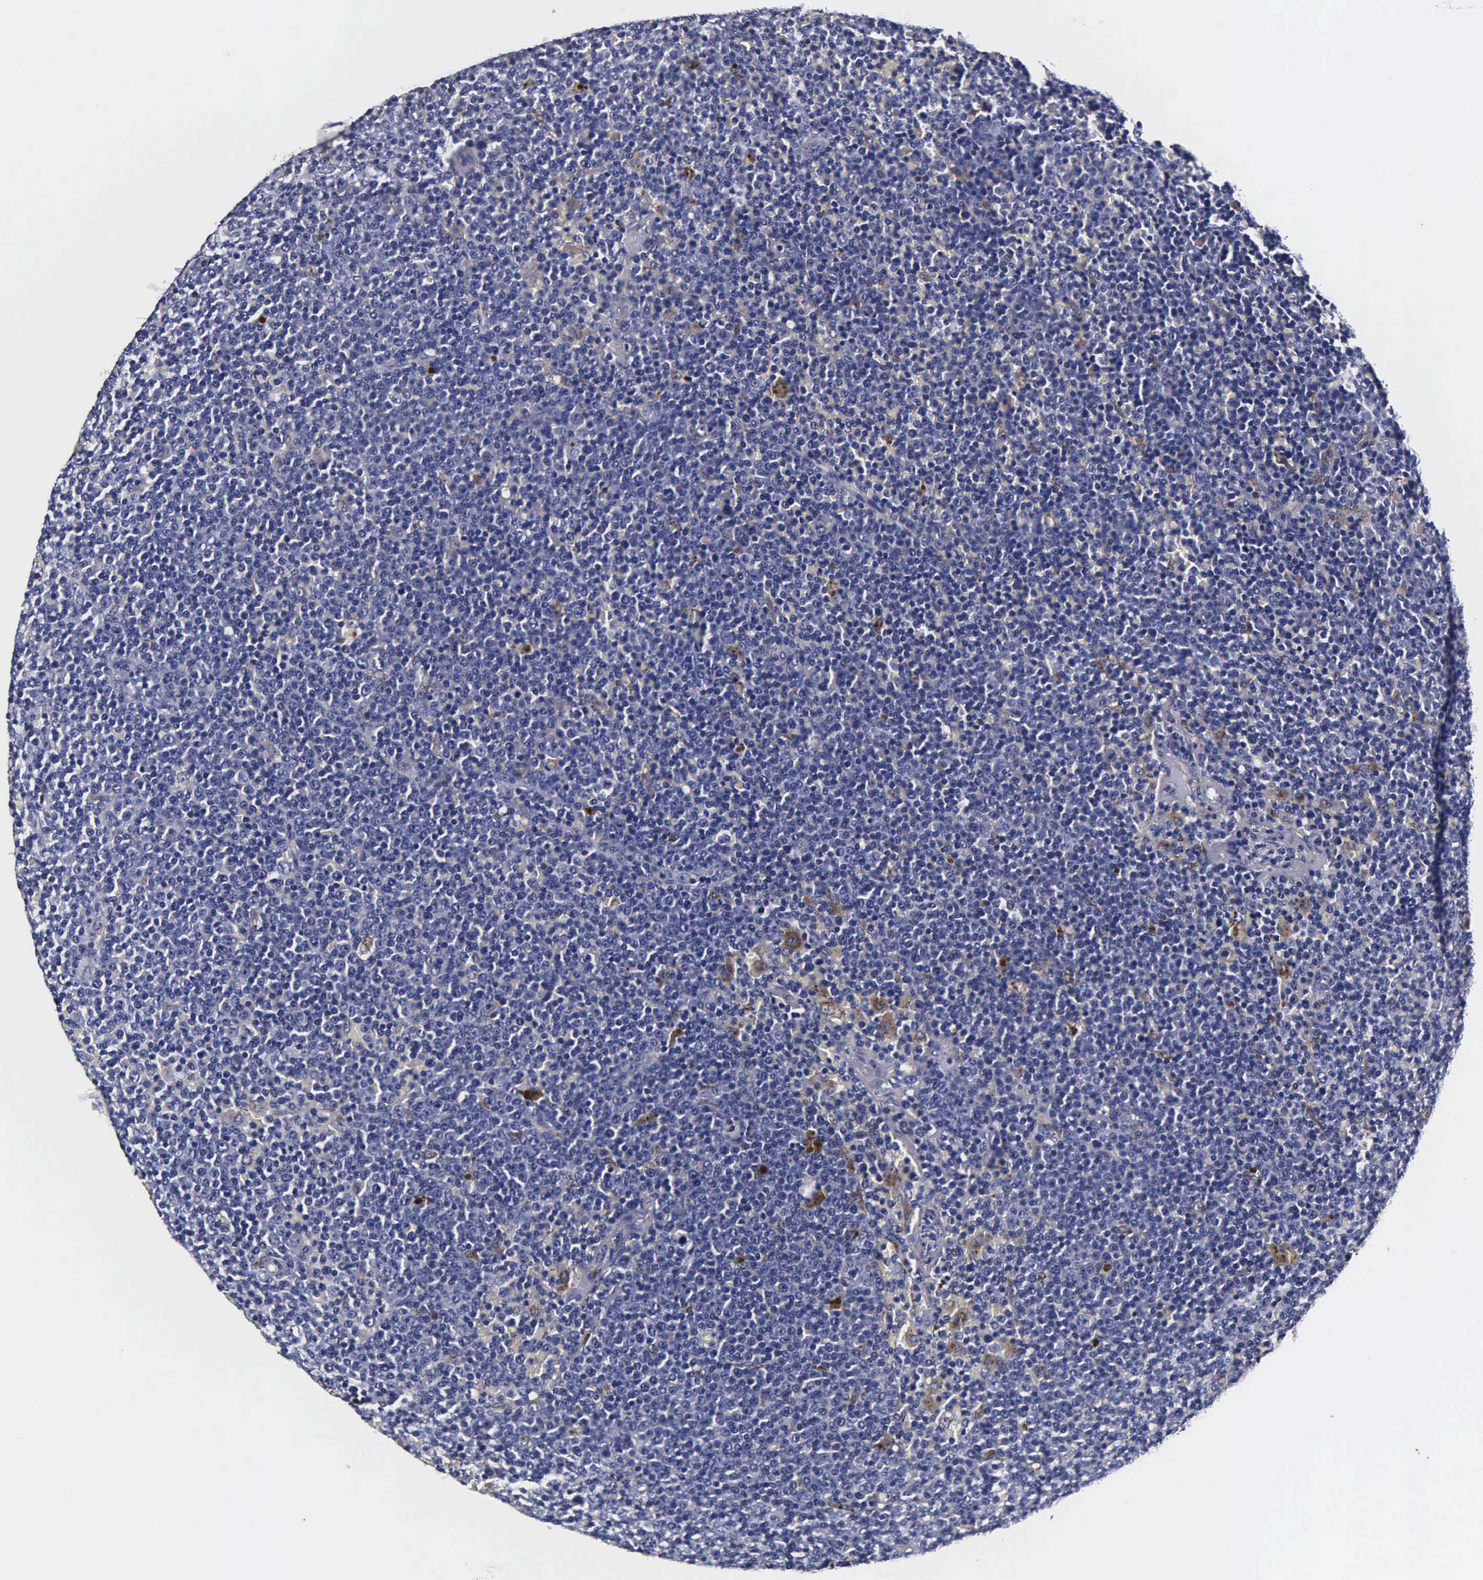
{"staining": {"intensity": "negative", "quantity": "none", "location": "none"}, "tissue": "lymphoma", "cell_type": "Tumor cells", "image_type": "cancer", "snomed": [{"axis": "morphology", "description": "Malignant lymphoma, non-Hodgkin's type, Low grade"}, {"axis": "topography", "description": "Lymph node"}], "caption": "A micrograph of malignant lymphoma, non-Hodgkin's type (low-grade) stained for a protein demonstrates no brown staining in tumor cells.", "gene": "CST3", "patient": {"sex": "male", "age": 50}}